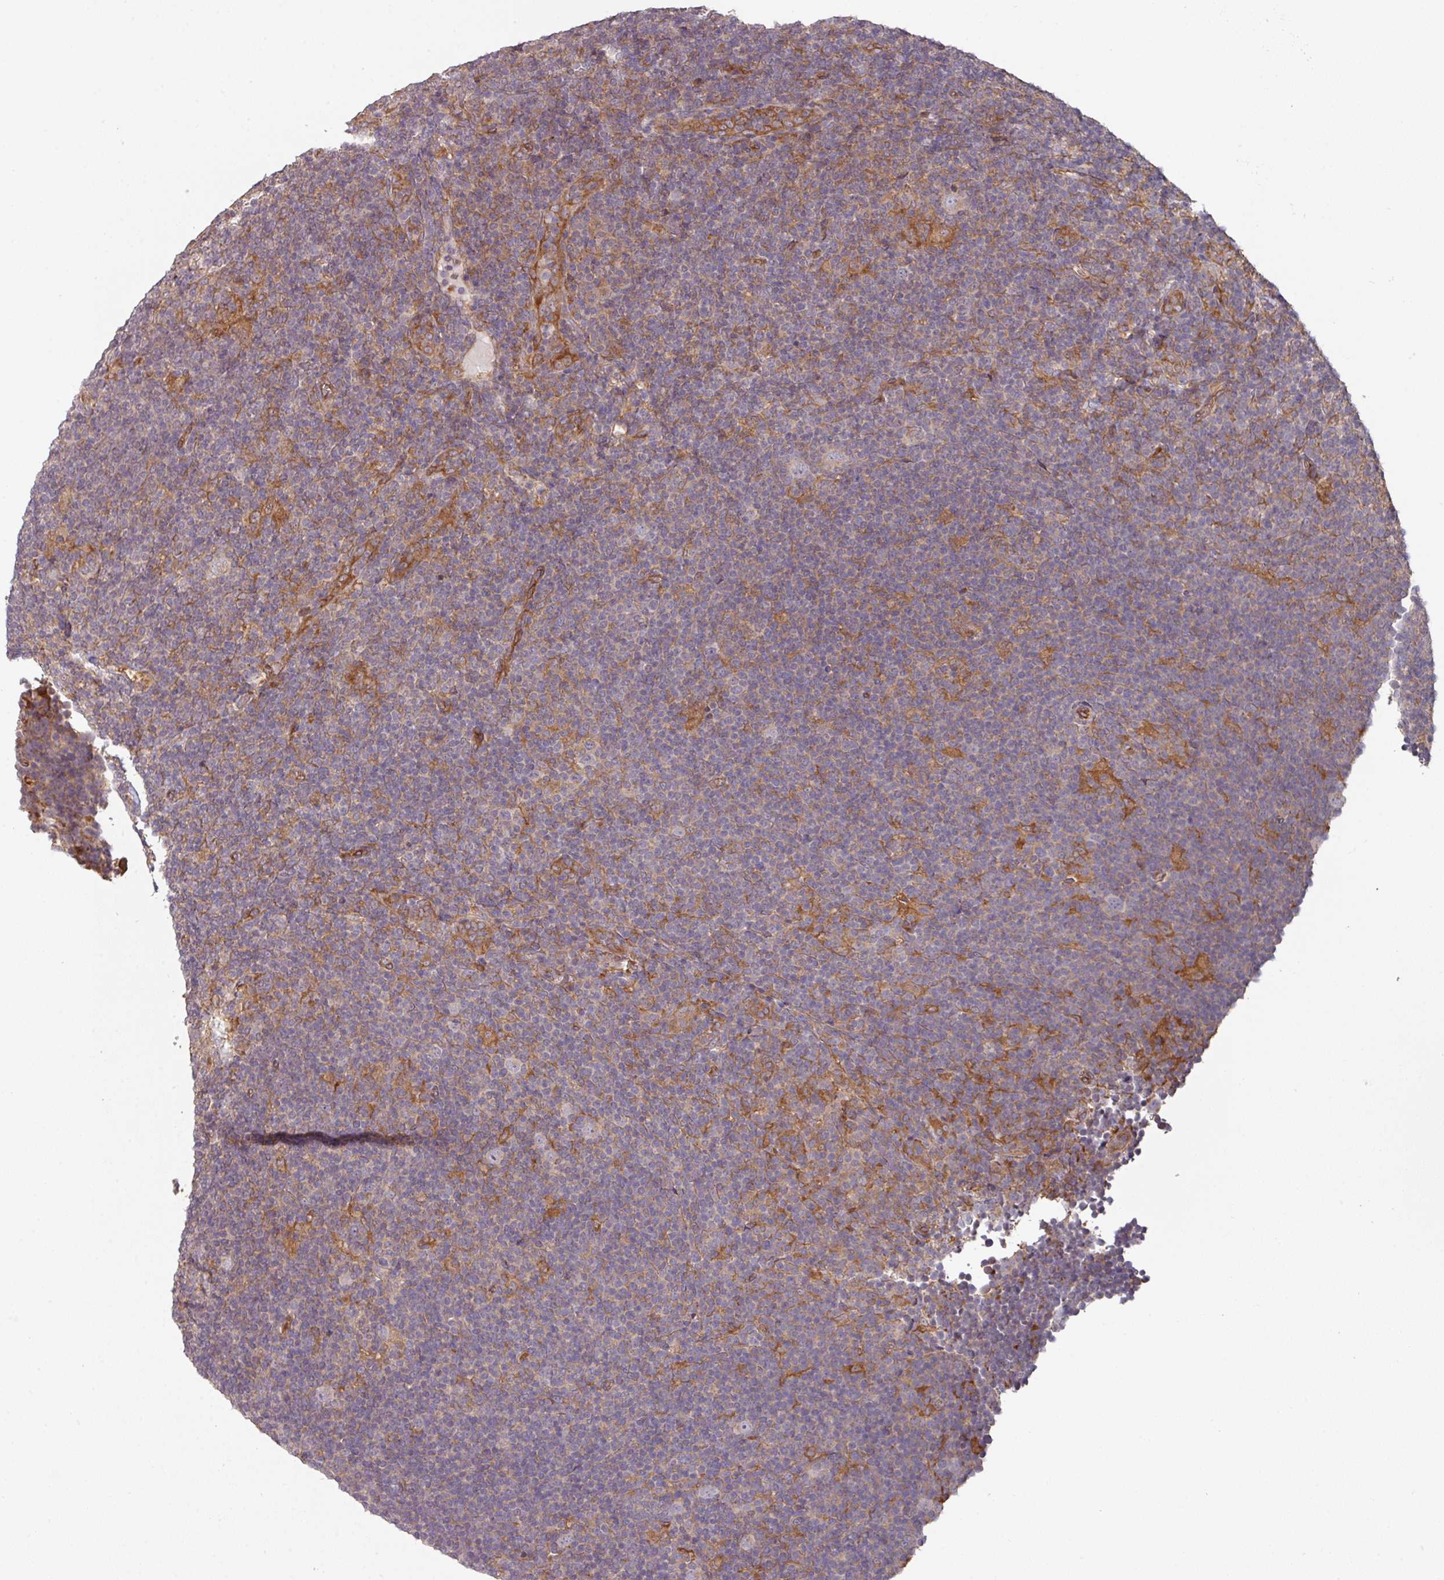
{"staining": {"intensity": "negative", "quantity": "none", "location": "none"}, "tissue": "lymphoma", "cell_type": "Tumor cells", "image_type": "cancer", "snomed": [{"axis": "morphology", "description": "Hodgkin's disease, NOS"}, {"axis": "topography", "description": "Lymph node"}], "caption": "Lymphoma was stained to show a protein in brown. There is no significant expression in tumor cells.", "gene": "CYFIP2", "patient": {"sex": "female", "age": 57}}